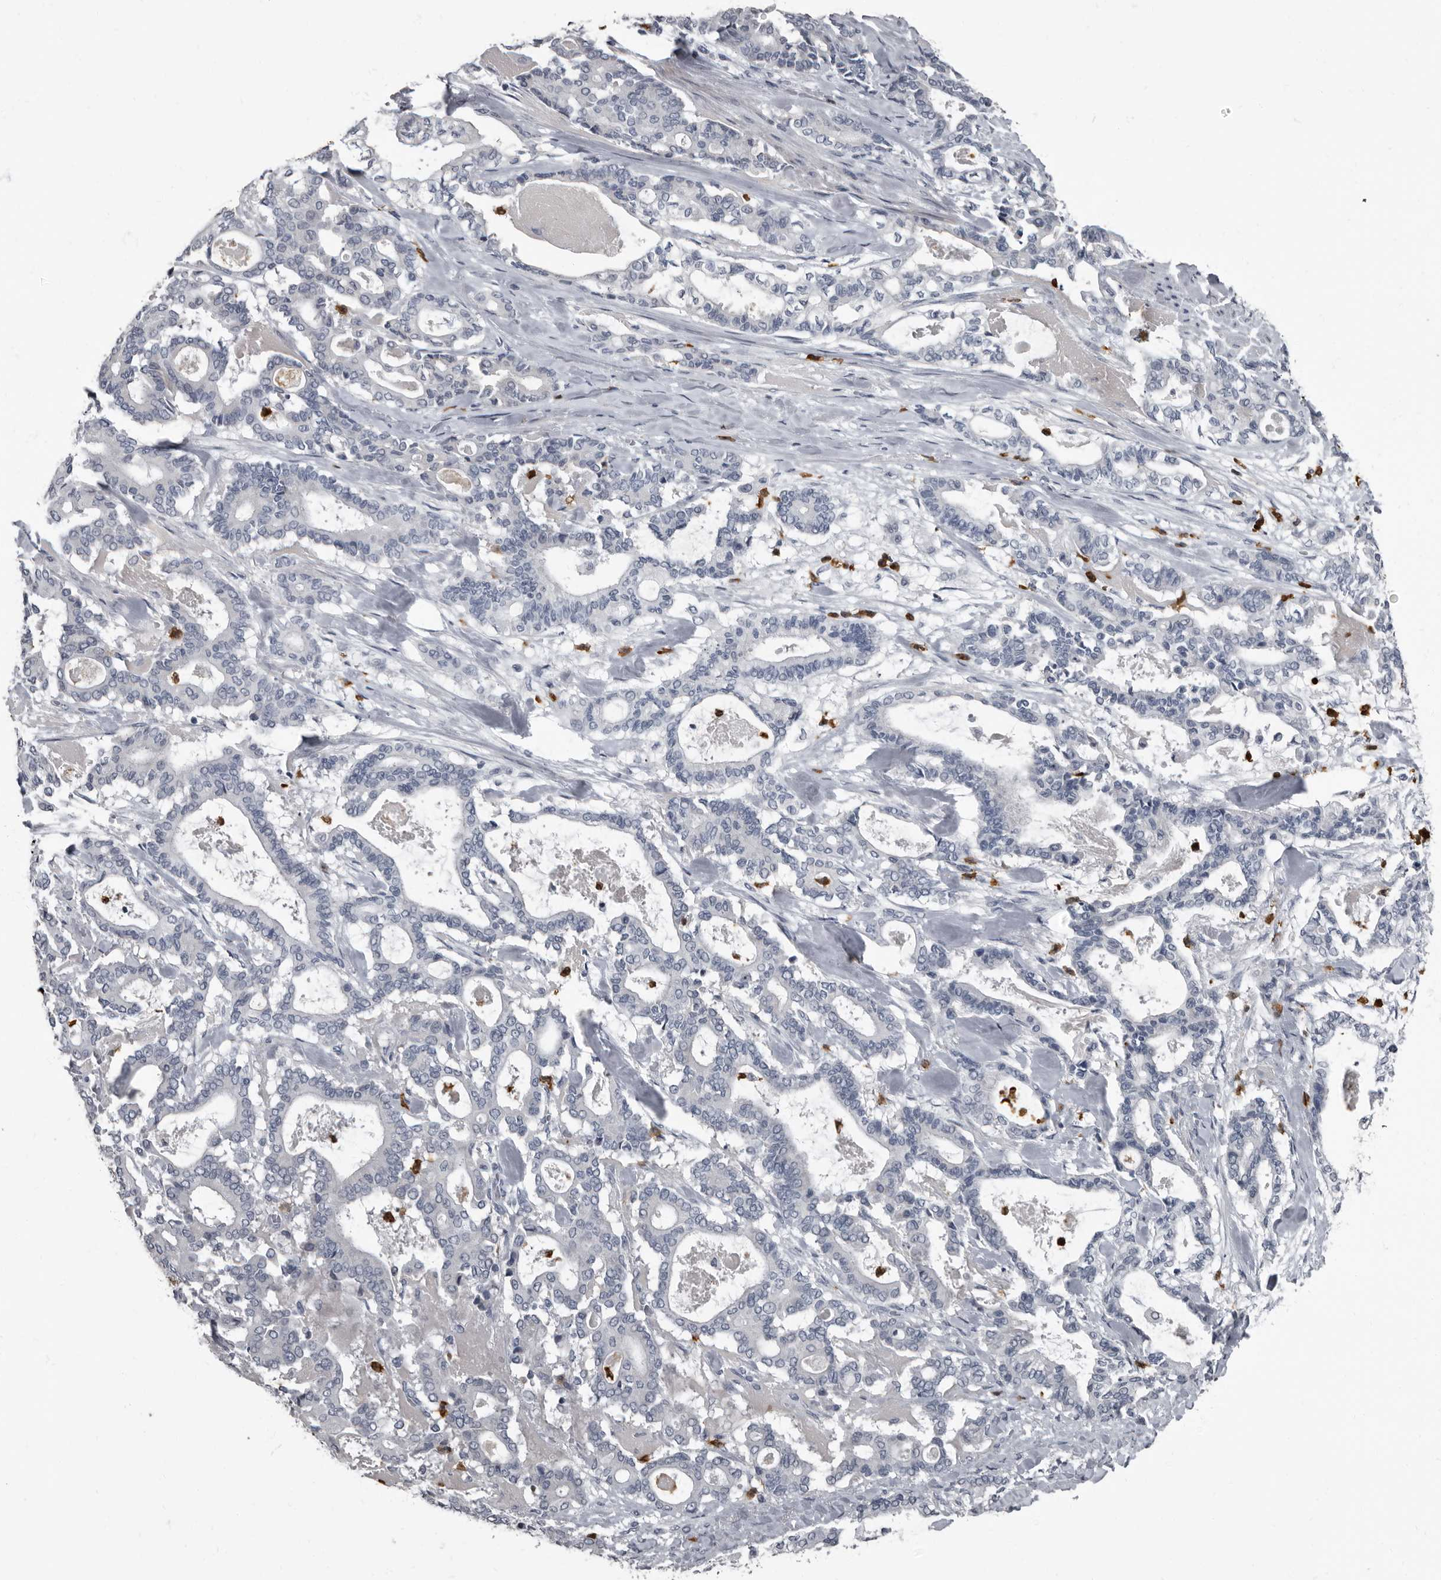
{"staining": {"intensity": "negative", "quantity": "none", "location": "none"}, "tissue": "pancreatic cancer", "cell_type": "Tumor cells", "image_type": "cancer", "snomed": [{"axis": "morphology", "description": "Adenocarcinoma, NOS"}, {"axis": "topography", "description": "Pancreas"}], "caption": "Human pancreatic cancer stained for a protein using immunohistochemistry reveals no expression in tumor cells.", "gene": "TPD52L1", "patient": {"sex": "male", "age": 63}}